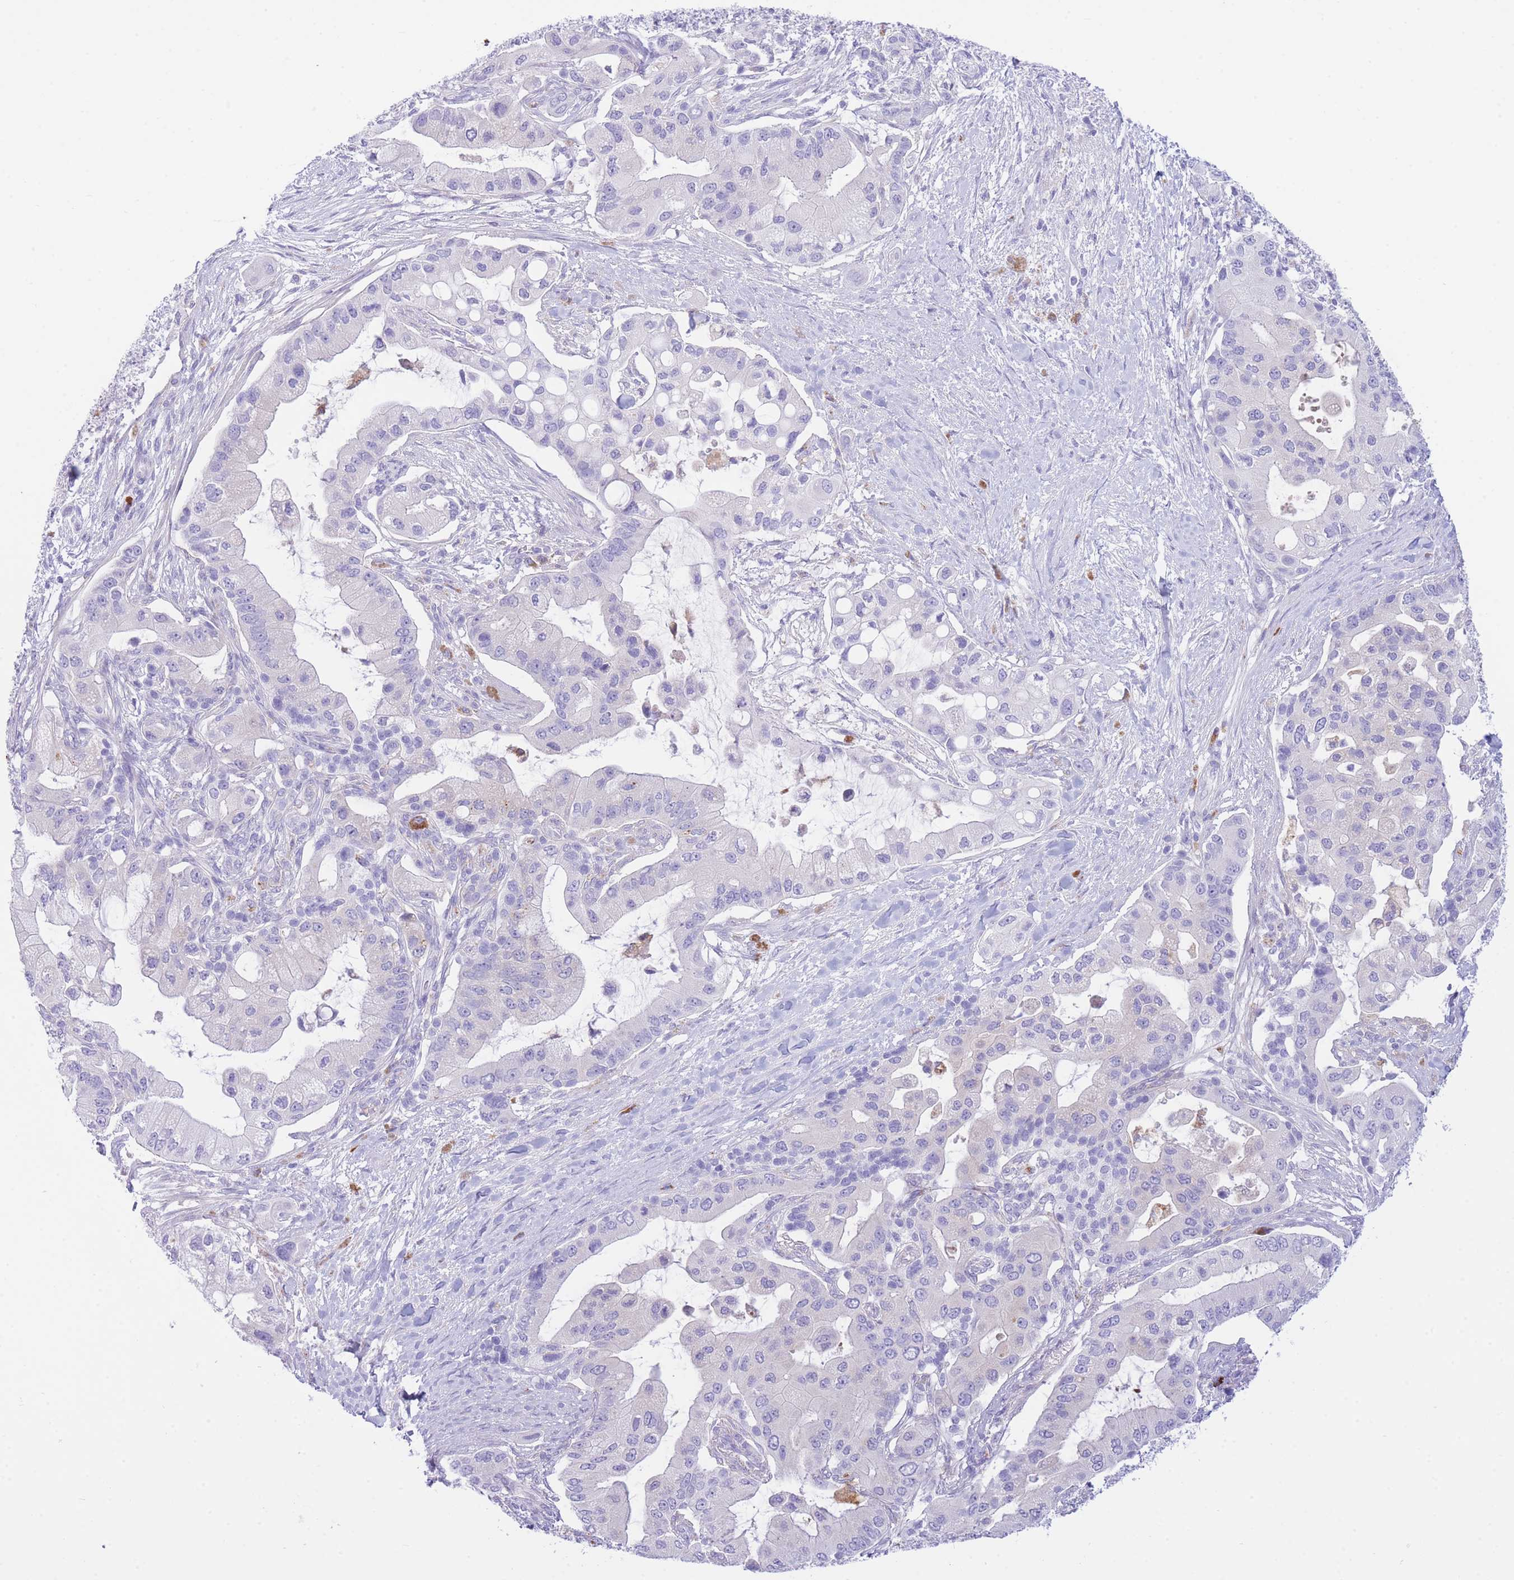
{"staining": {"intensity": "negative", "quantity": "none", "location": "none"}, "tissue": "pancreatic cancer", "cell_type": "Tumor cells", "image_type": "cancer", "snomed": [{"axis": "morphology", "description": "Adenocarcinoma, NOS"}, {"axis": "topography", "description": "Pancreas"}], "caption": "Pancreatic cancer (adenocarcinoma) was stained to show a protein in brown. There is no significant expression in tumor cells.", "gene": "PLBD1", "patient": {"sex": "male", "age": 57}}